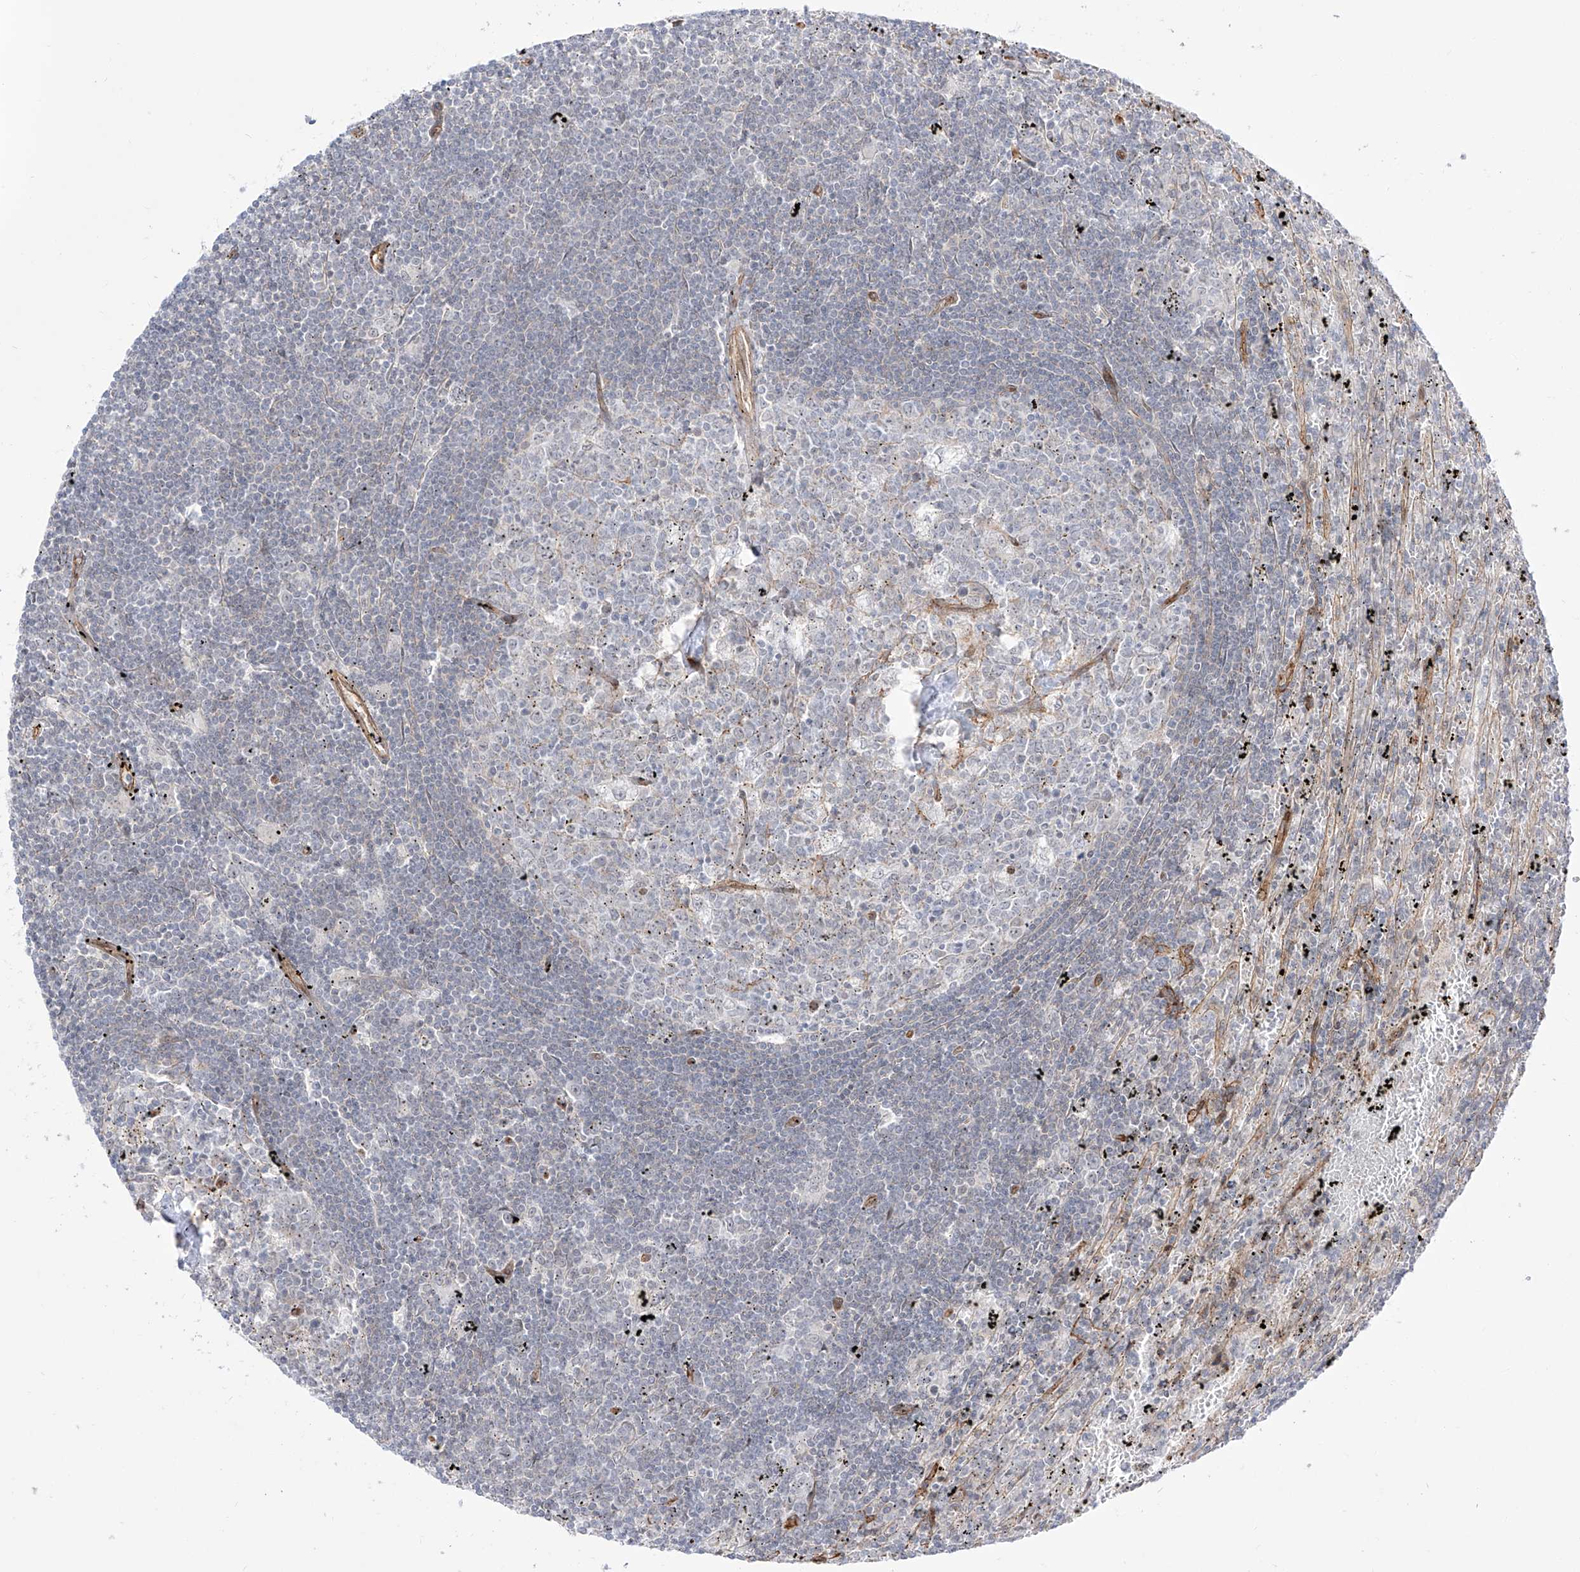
{"staining": {"intensity": "negative", "quantity": "none", "location": "none"}, "tissue": "lymphoma", "cell_type": "Tumor cells", "image_type": "cancer", "snomed": [{"axis": "morphology", "description": "Malignant lymphoma, non-Hodgkin's type, Low grade"}, {"axis": "topography", "description": "Spleen"}], "caption": "High power microscopy micrograph of an IHC histopathology image of lymphoma, revealing no significant expression in tumor cells.", "gene": "ZNF180", "patient": {"sex": "male", "age": 76}}